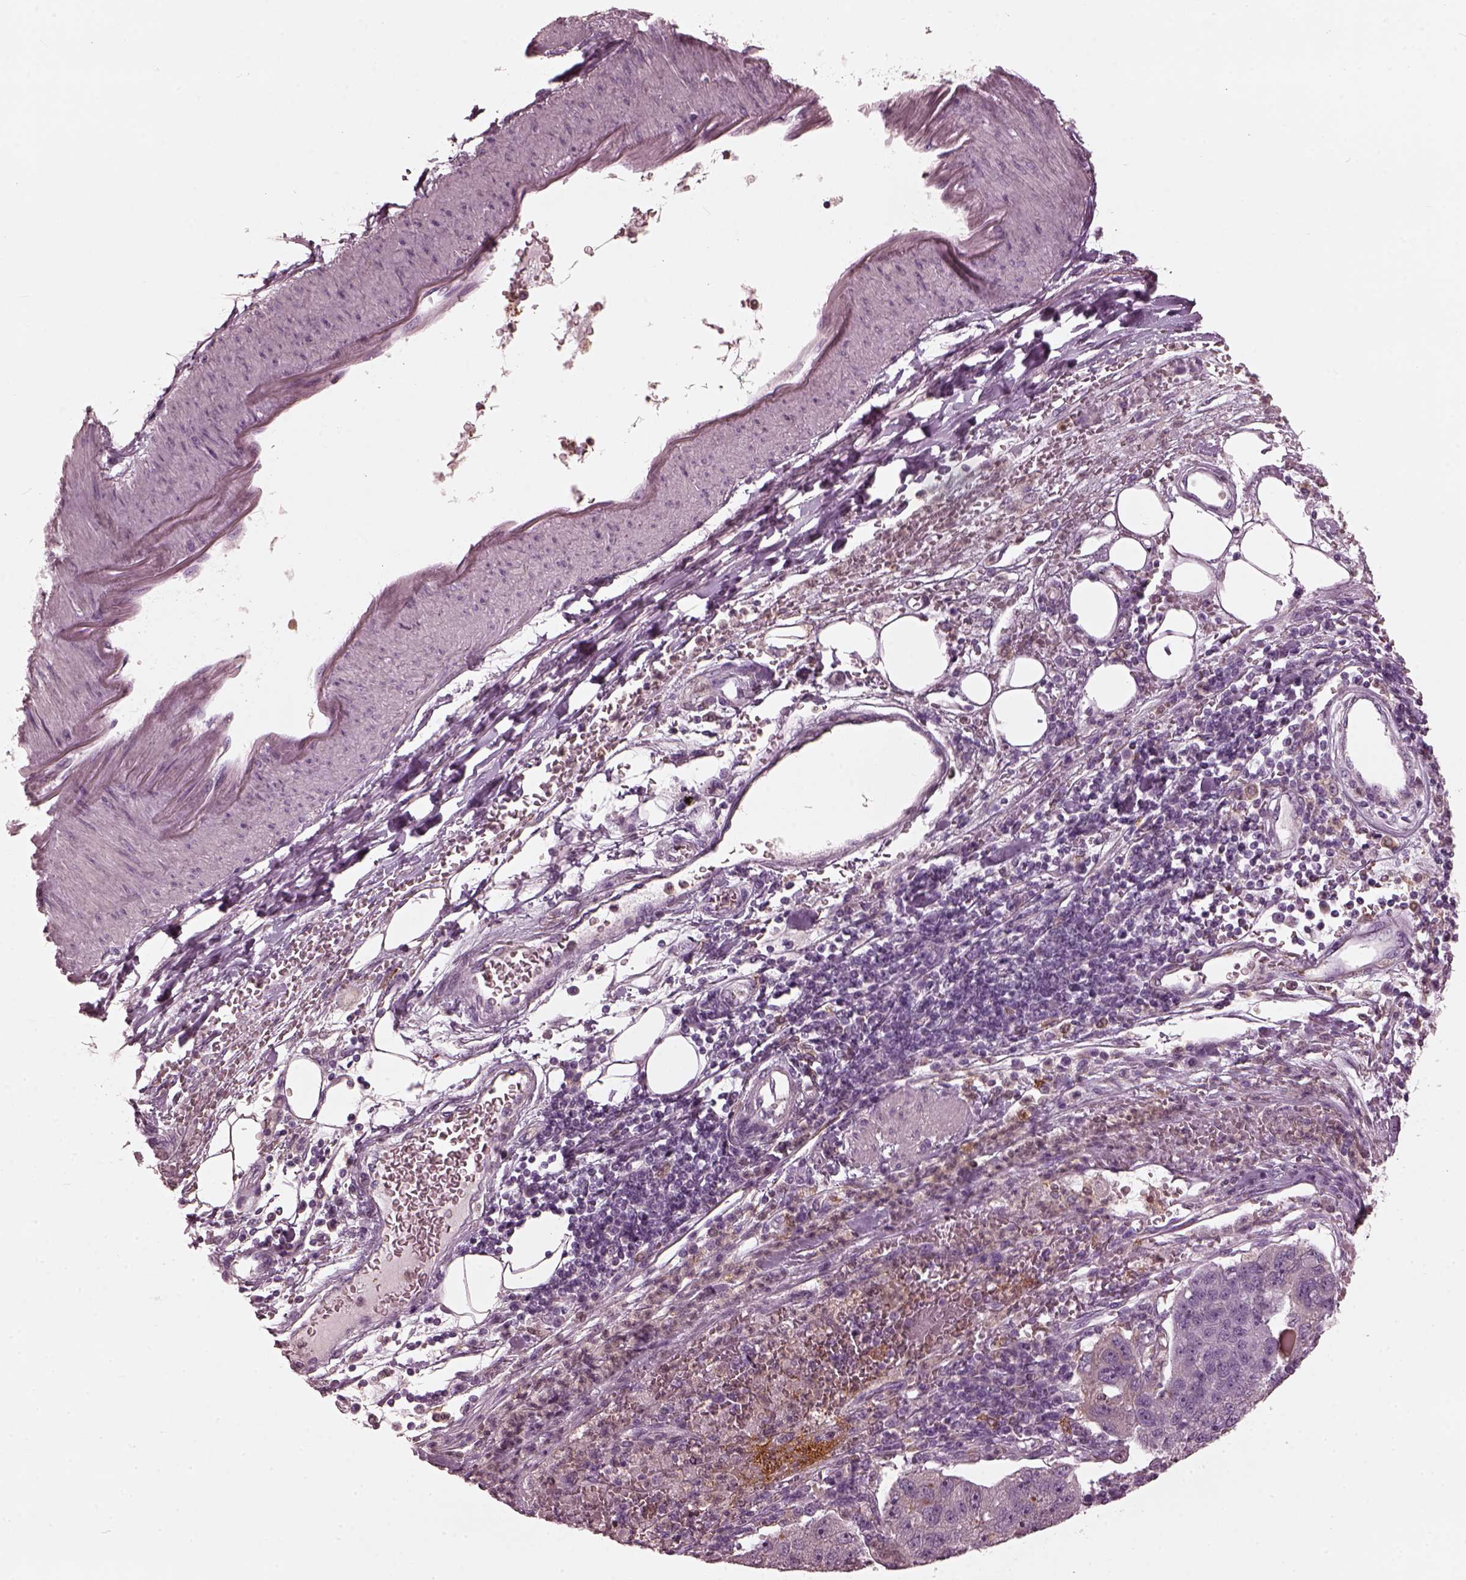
{"staining": {"intensity": "negative", "quantity": "none", "location": "none"}, "tissue": "pancreatic cancer", "cell_type": "Tumor cells", "image_type": "cancer", "snomed": [{"axis": "morphology", "description": "Adenocarcinoma, NOS"}, {"axis": "topography", "description": "Pancreas"}], "caption": "DAB immunohistochemical staining of adenocarcinoma (pancreatic) reveals no significant positivity in tumor cells.", "gene": "PSTPIP2", "patient": {"sex": "female", "age": 61}}